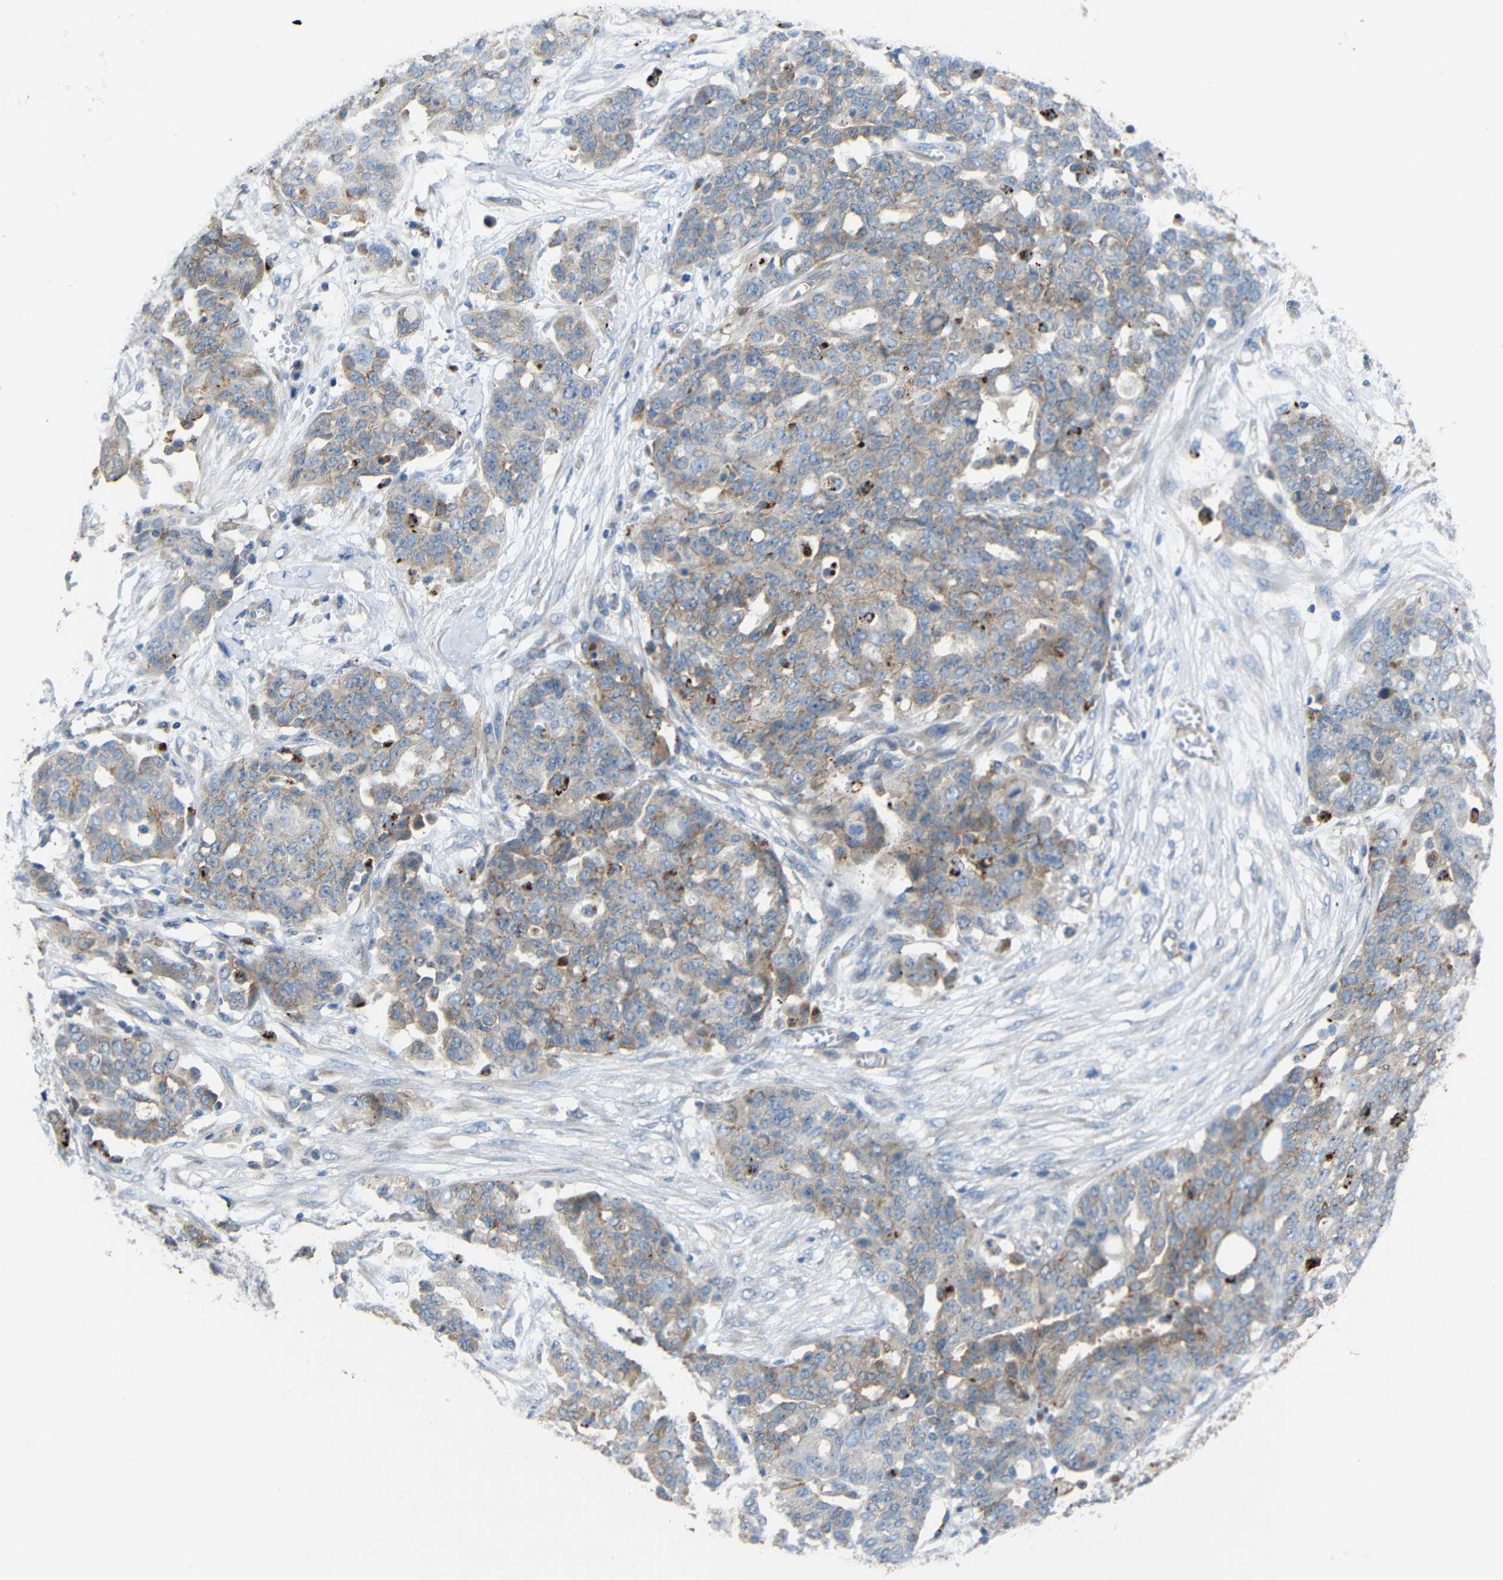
{"staining": {"intensity": "weak", "quantity": ">75%", "location": "cytoplasmic/membranous"}, "tissue": "ovarian cancer", "cell_type": "Tumor cells", "image_type": "cancer", "snomed": [{"axis": "morphology", "description": "Cystadenocarcinoma, serous, NOS"}, {"axis": "topography", "description": "Soft tissue"}, {"axis": "topography", "description": "Ovary"}], "caption": "Ovarian cancer (serous cystadenocarcinoma) stained with a protein marker shows weak staining in tumor cells.", "gene": "SYPL1", "patient": {"sex": "female", "age": 57}}